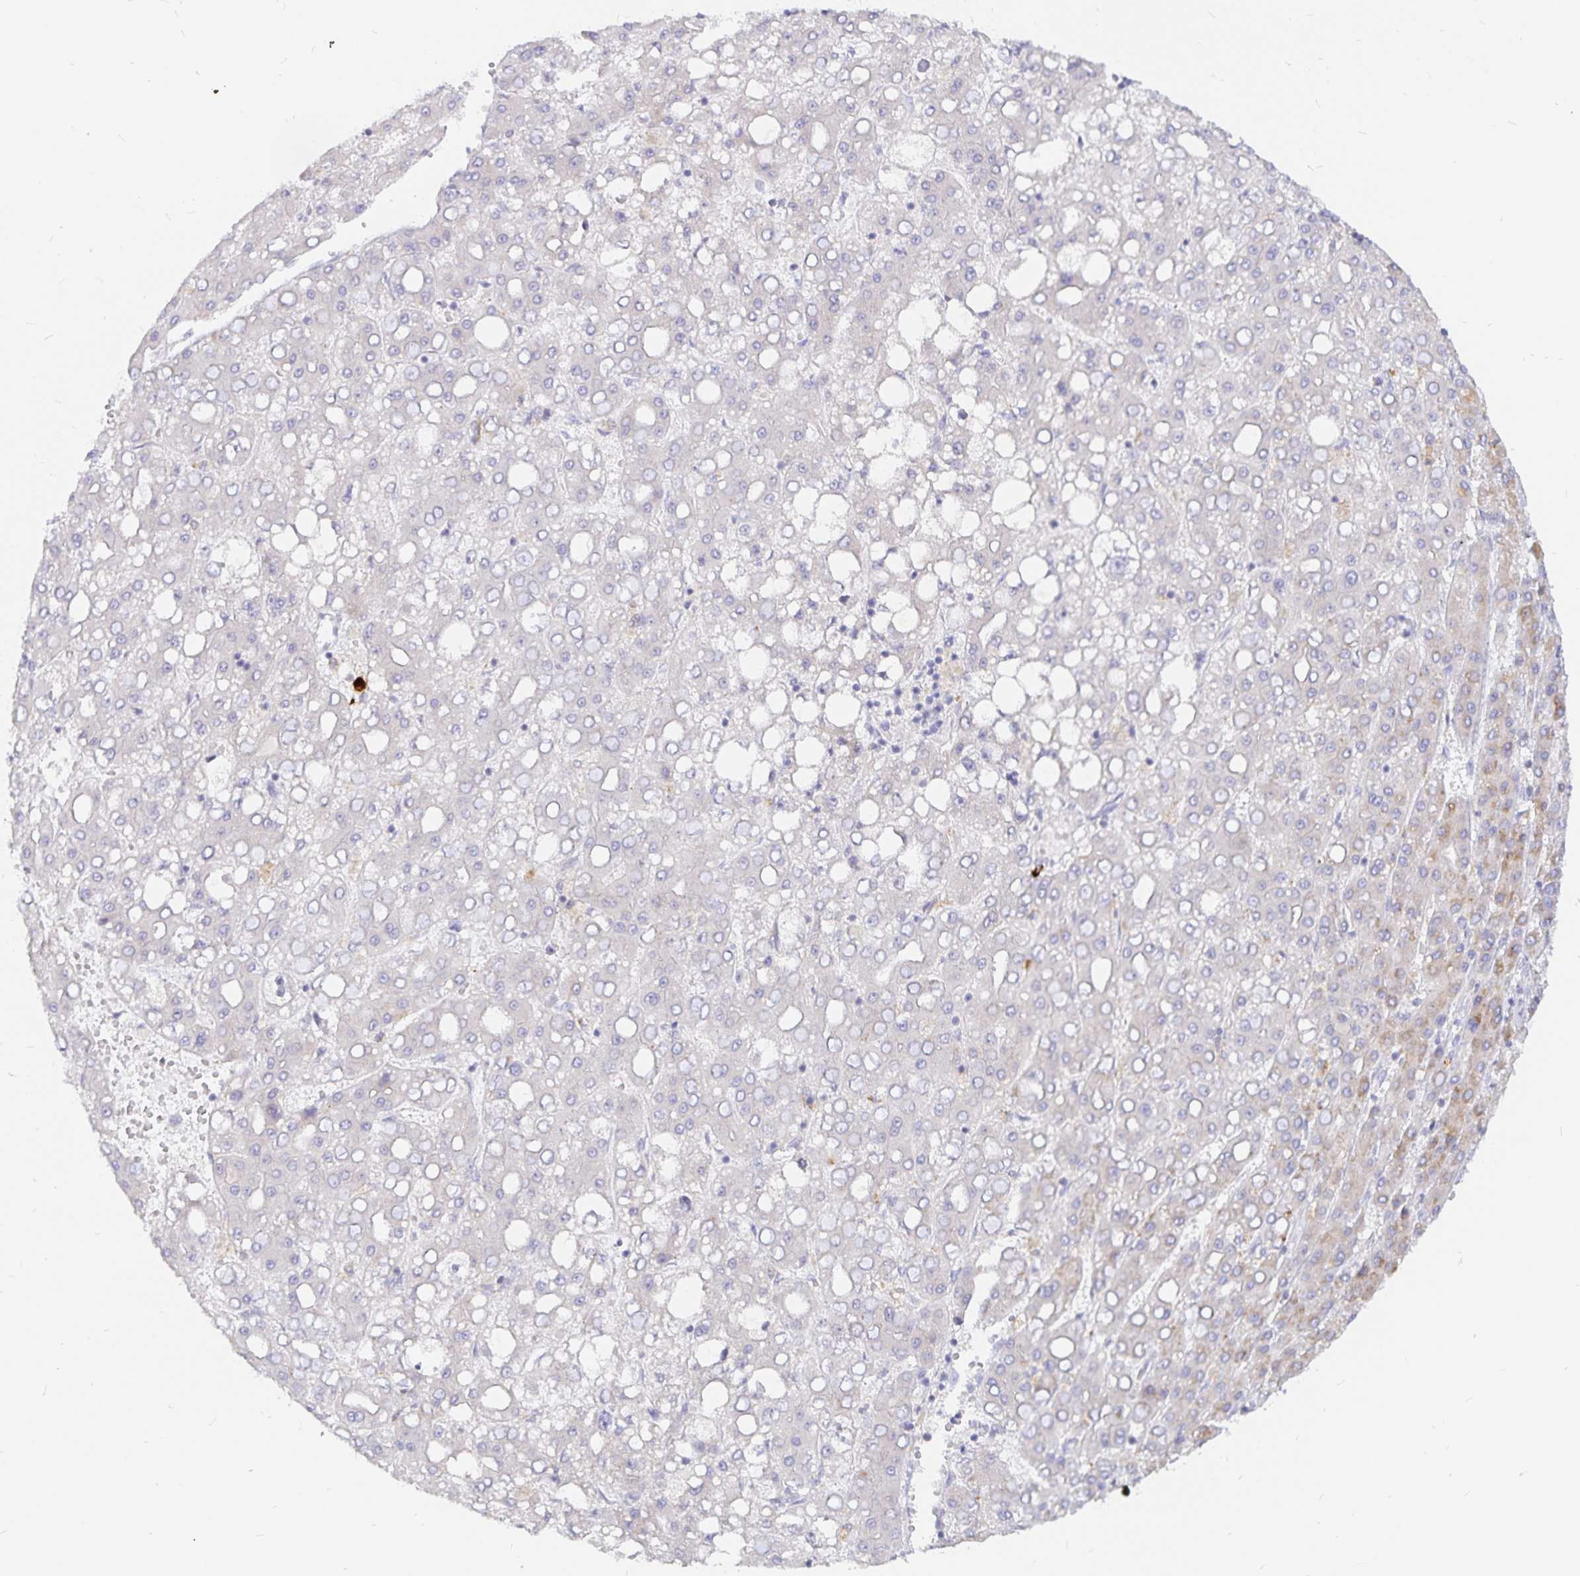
{"staining": {"intensity": "negative", "quantity": "none", "location": "none"}, "tissue": "liver cancer", "cell_type": "Tumor cells", "image_type": "cancer", "snomed": [{"axis": "morphology", "description": "Carcinoma, Hepatocellular, NOS"}, {"axis": "topography", "description": "Liver"}], "caption": "This photomicrograph is of liver cancer stained with immunohistochemistry (IHC) to label a protein in brown with the nuclei are counter-stained blue. There is no staining in tumor cells.", "gene": "PKHD1", "patient": {"sex": "male", "age": 65}}